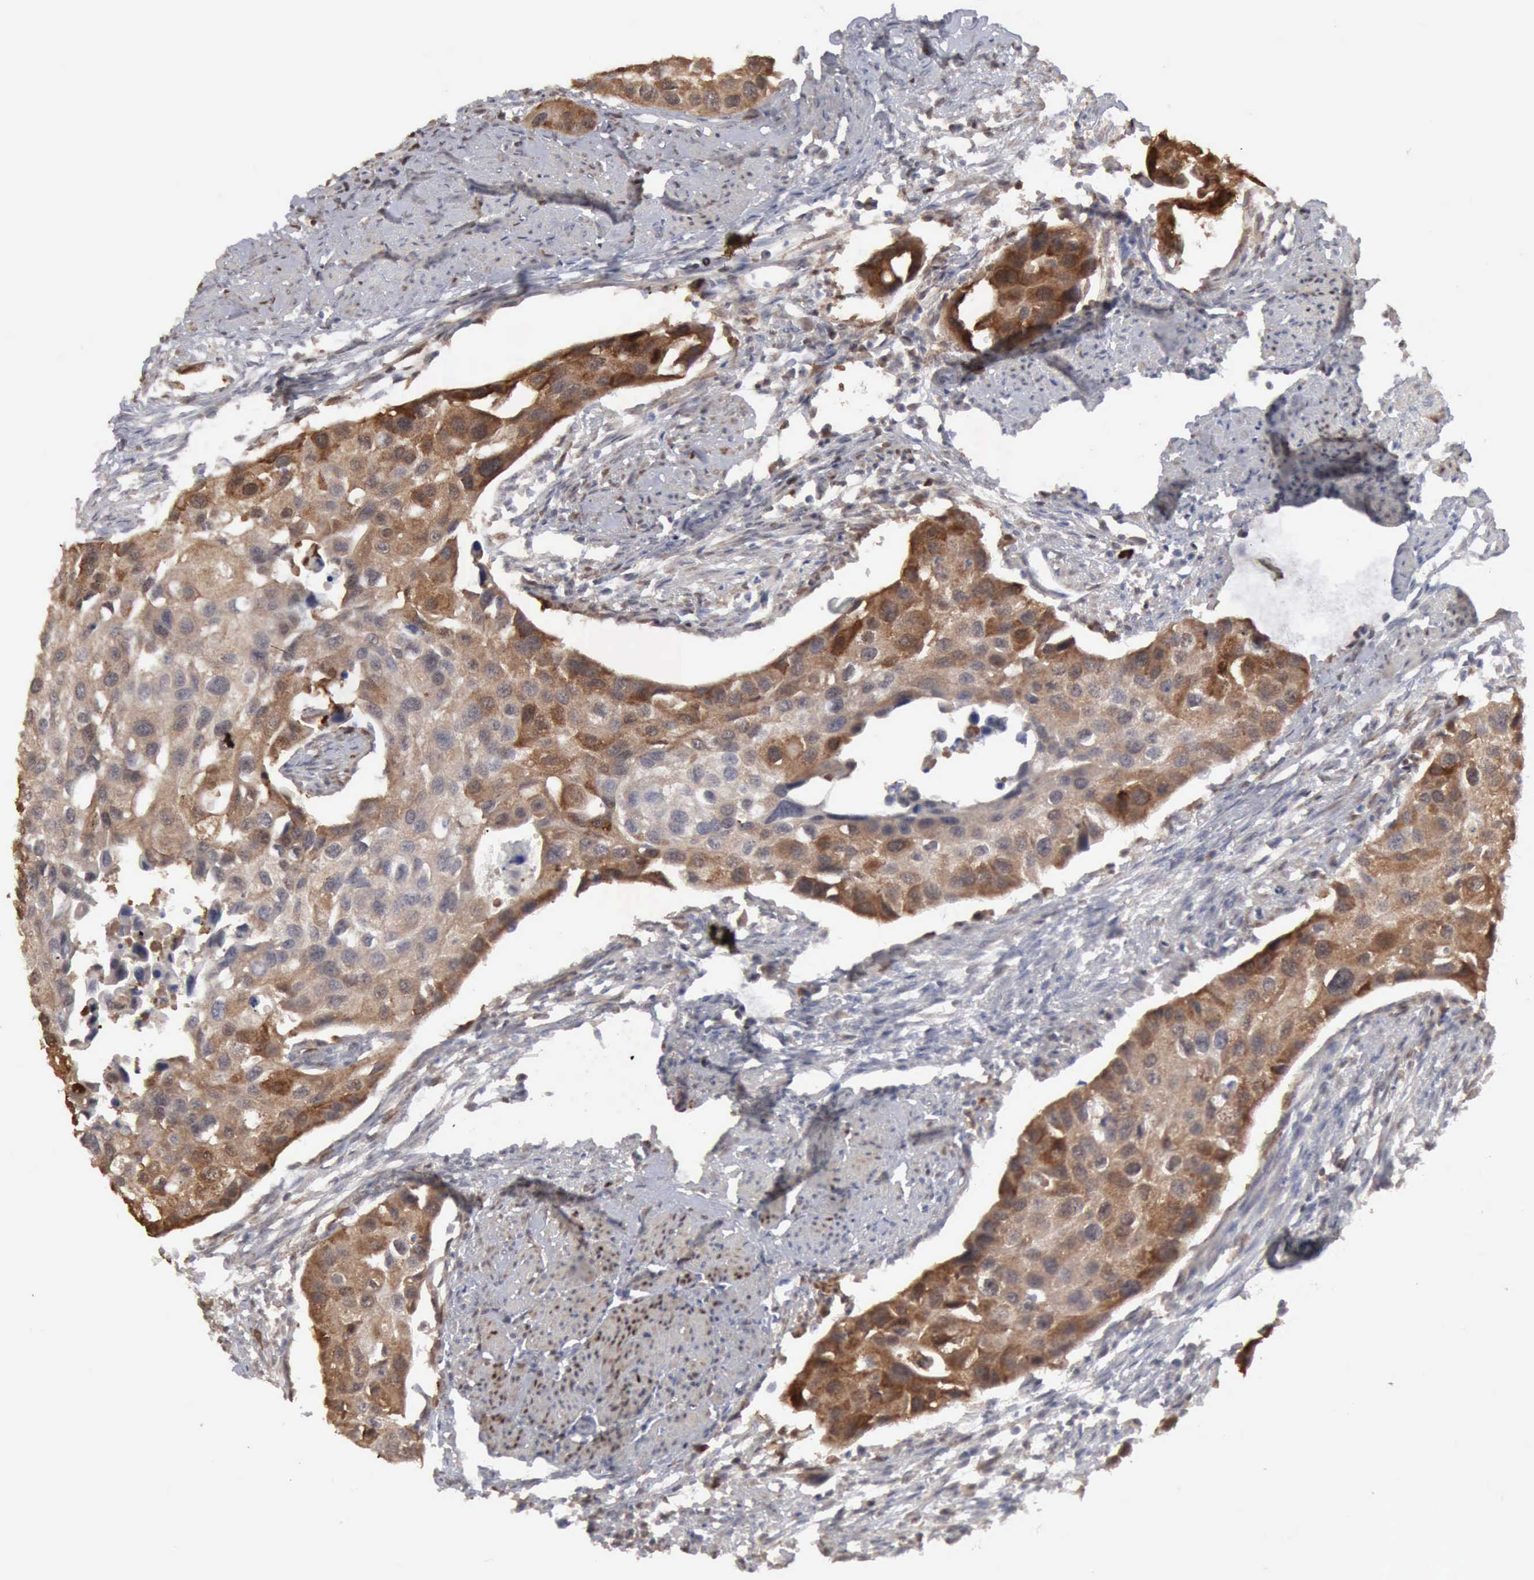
{"staining": {"intensity": "moderate", "quantity": "25%-75%", "location": "cytoplasmic/membranous"}, "tissue": "urothelial cancer", "cell_type": "Tumor cells", "image_type": "cancer", "snomed": [{"axis": "morphology", "description": "Urothelial carcinoma, High grade"}, {"axis": "topography", "description": "Urinary bladder"}], "caption": "Urothelial cancer was stained to show a protein in brown. There is medium levels of moderate cytoplasmic/membranous expression in approximately 25%-75% of tumor cells.", "gene": "STAT1", "patient": {"sex": "male", "age": 55}}